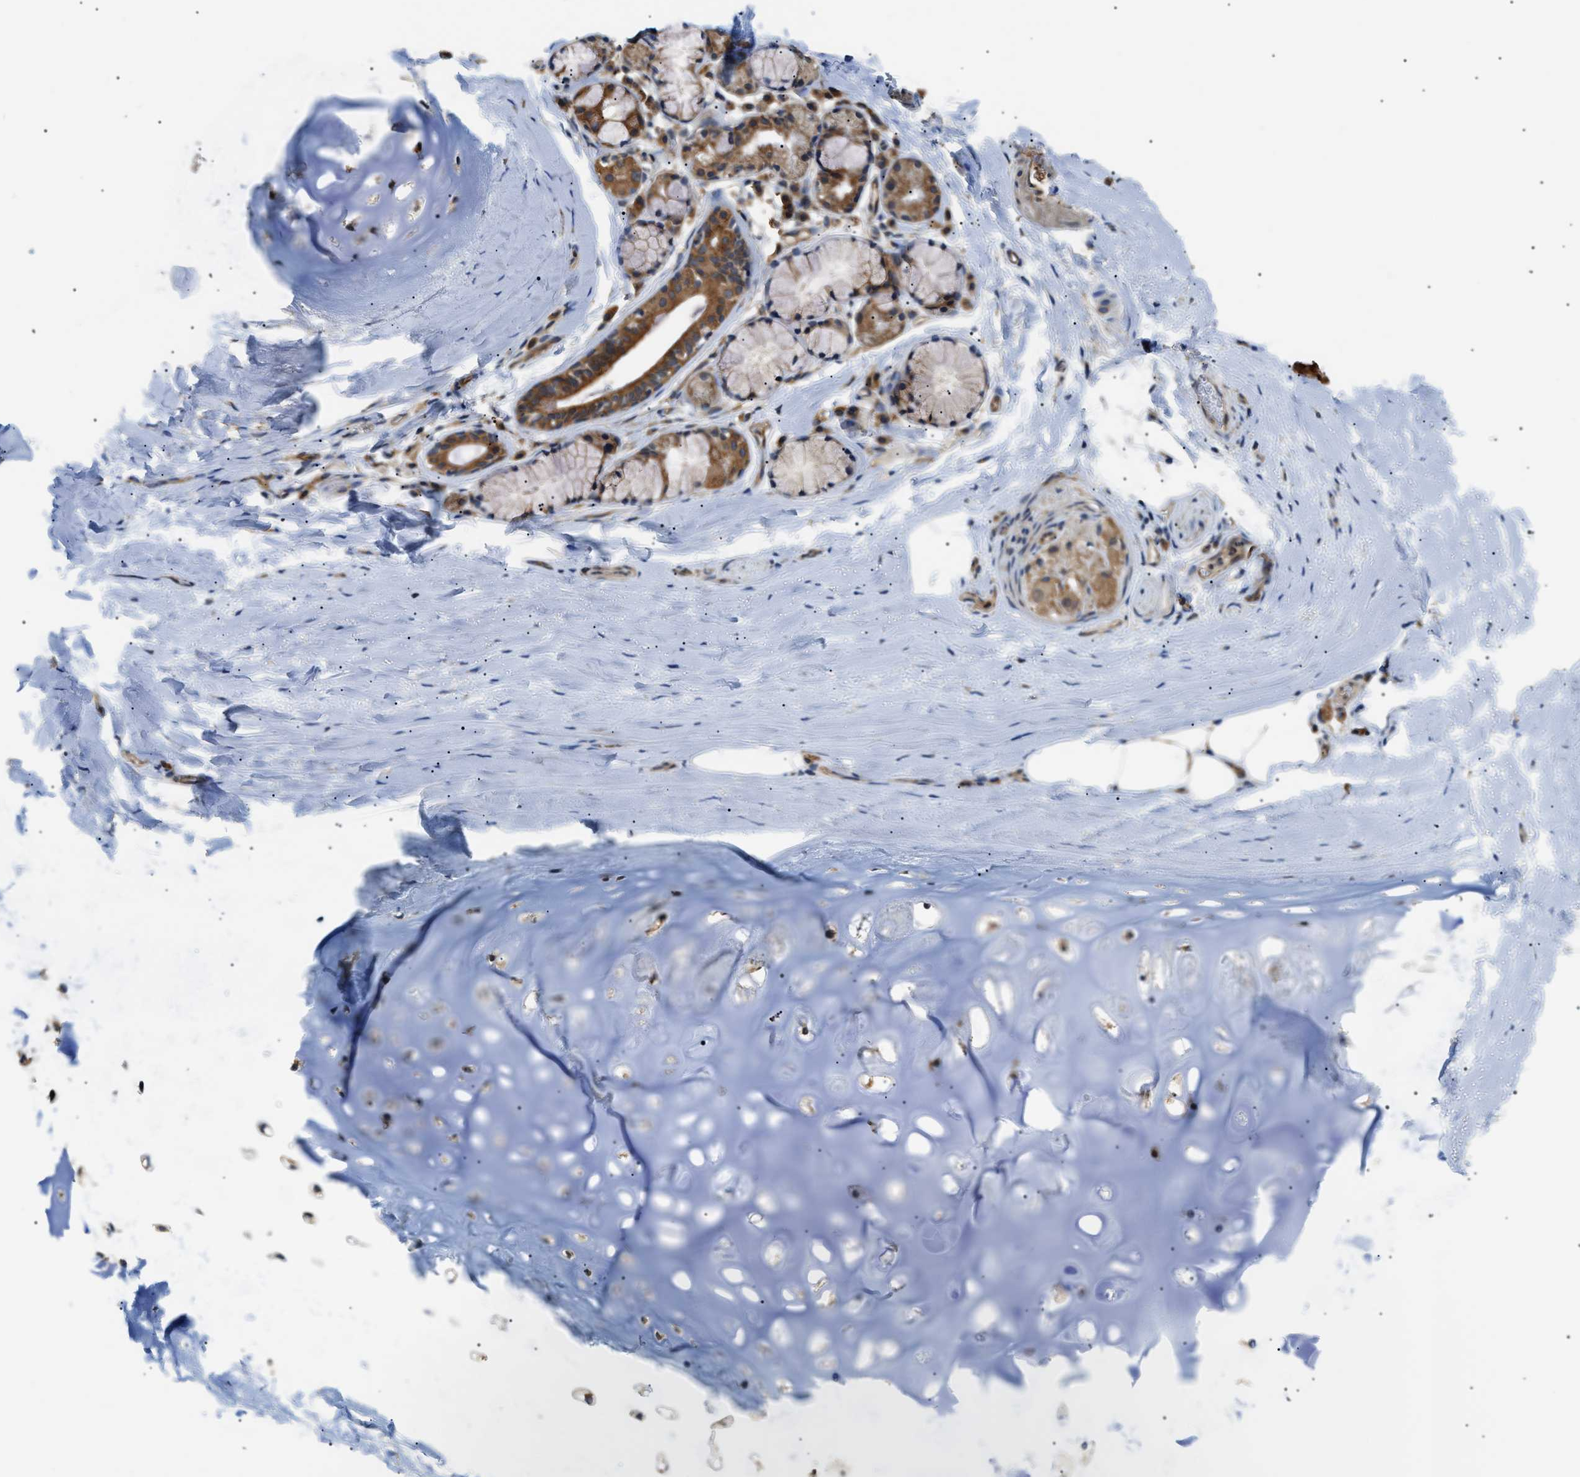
{"staining": {"intensity": "moderate", "quantity": "25%-75%", "location": "cytoplasmic/membranous"}, "tissue": "adipose tissue", "cell_type": "Adipocytes", "image_type": "normal", "snomed": [{"axis": "morphology", "description": "Normal tissue, NOS"}, {"axis": "topography", "description": "Cartilage tissue"}, {"axis": "topography", "description": "Bronchus"}], "caption": "Adipose tissue stained with a brown dye displays moderate cytoplasmic/membranous positive positivity in about 25%-75% of adipocytes.", "gene": "SRPK1", "patient": {"sex": "female", "age": 53}}